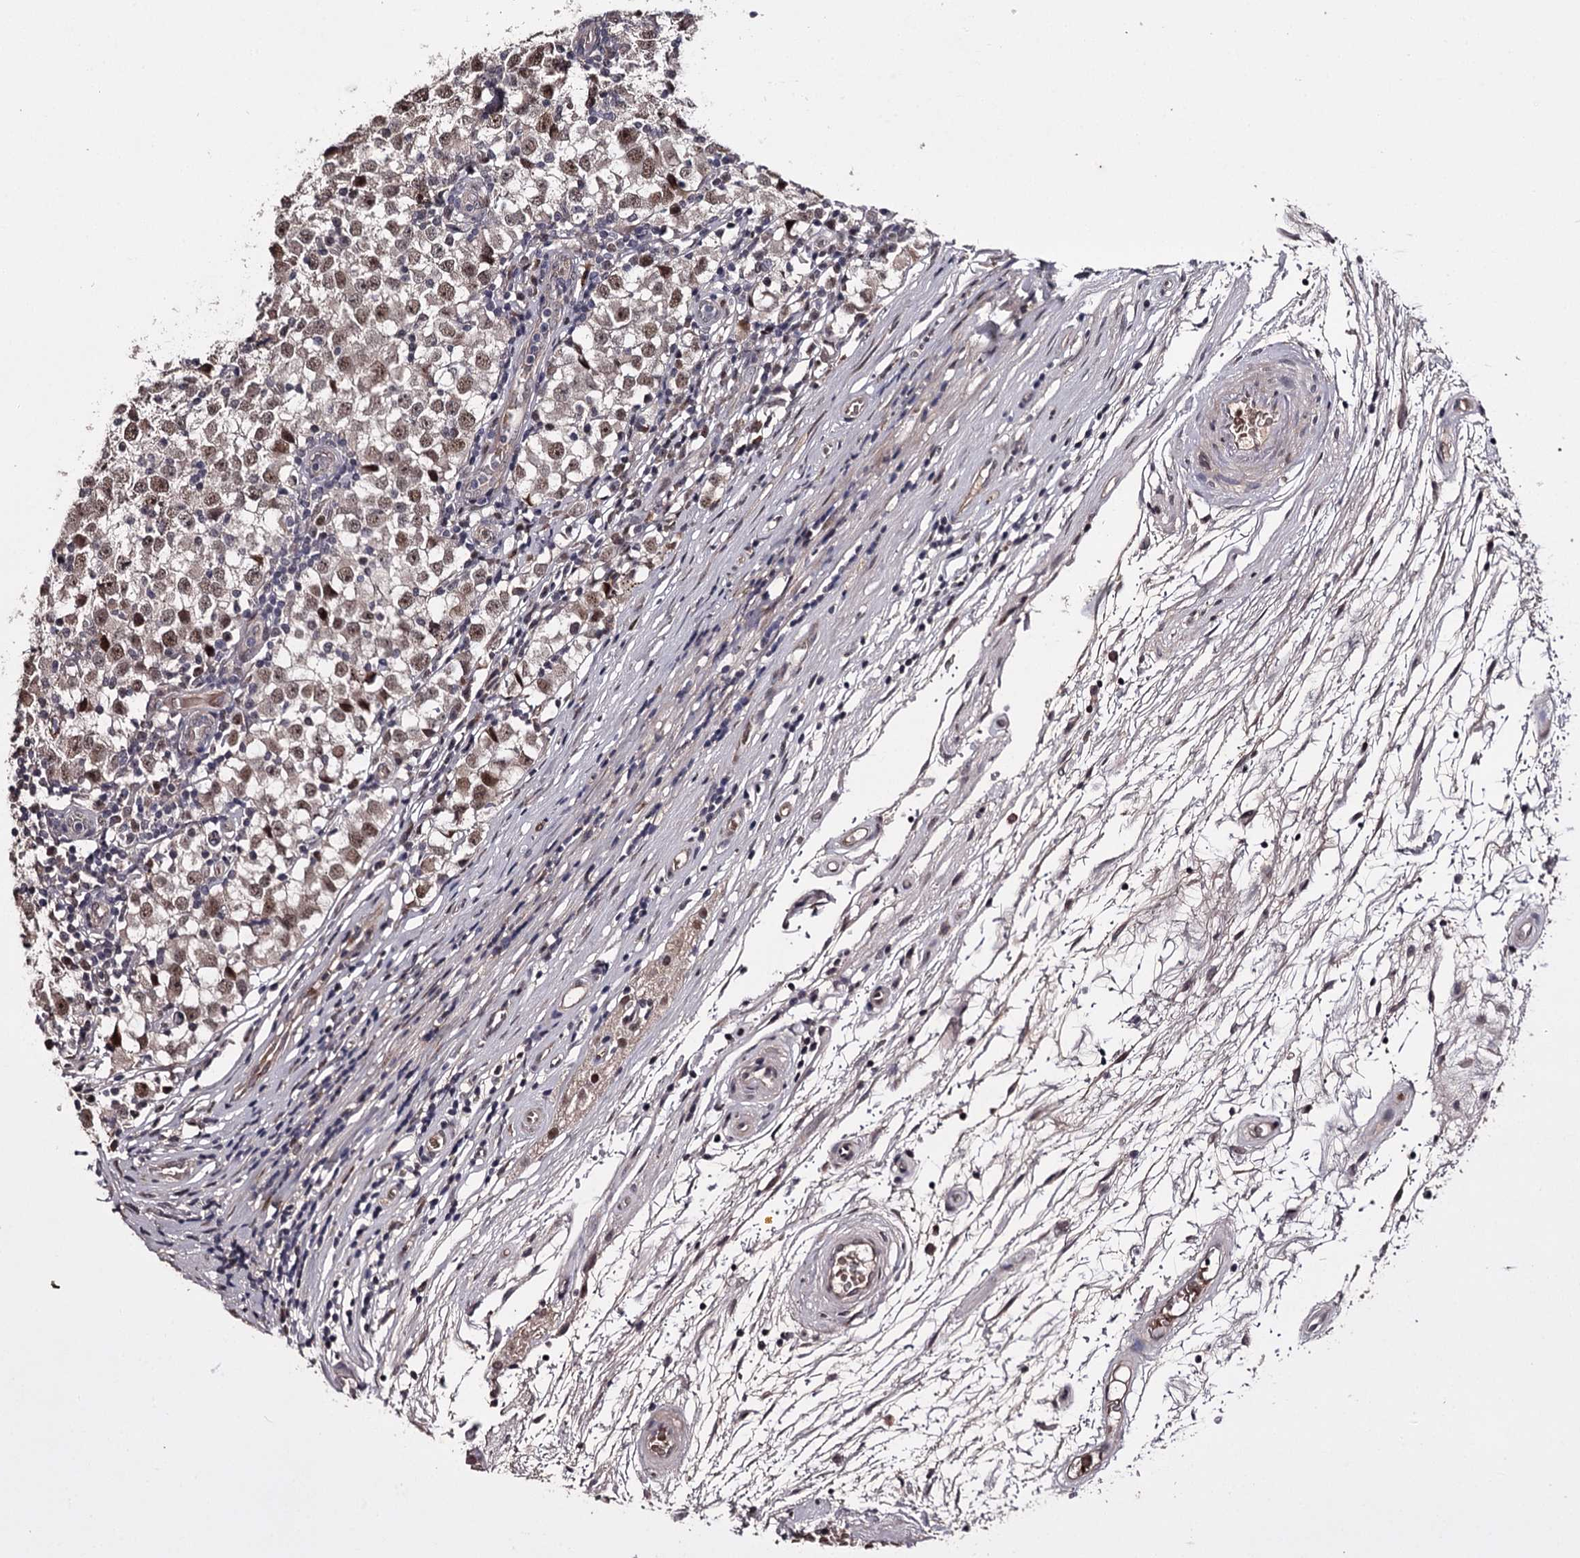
{"staining": {"intensity": "moderate", "quantity": ">75%", "location": "nuclear"}, "tissue": "testis cancer", "cell_type": "Tumor cells", "image_type": "cancer", "snomed": [{"axis": "morphology", "description": "Seminoma, NOS"}, {"axis": "topography", "description": "Testis"}], "caption": "Testis cancer stained with immunohistochemistry shows moderate nuclear positivity in approximately >75% of tumor cells. Nuclei are stained in blue.", "gene": "RNF44", "patient": {"sex": "male", "age": 65}}